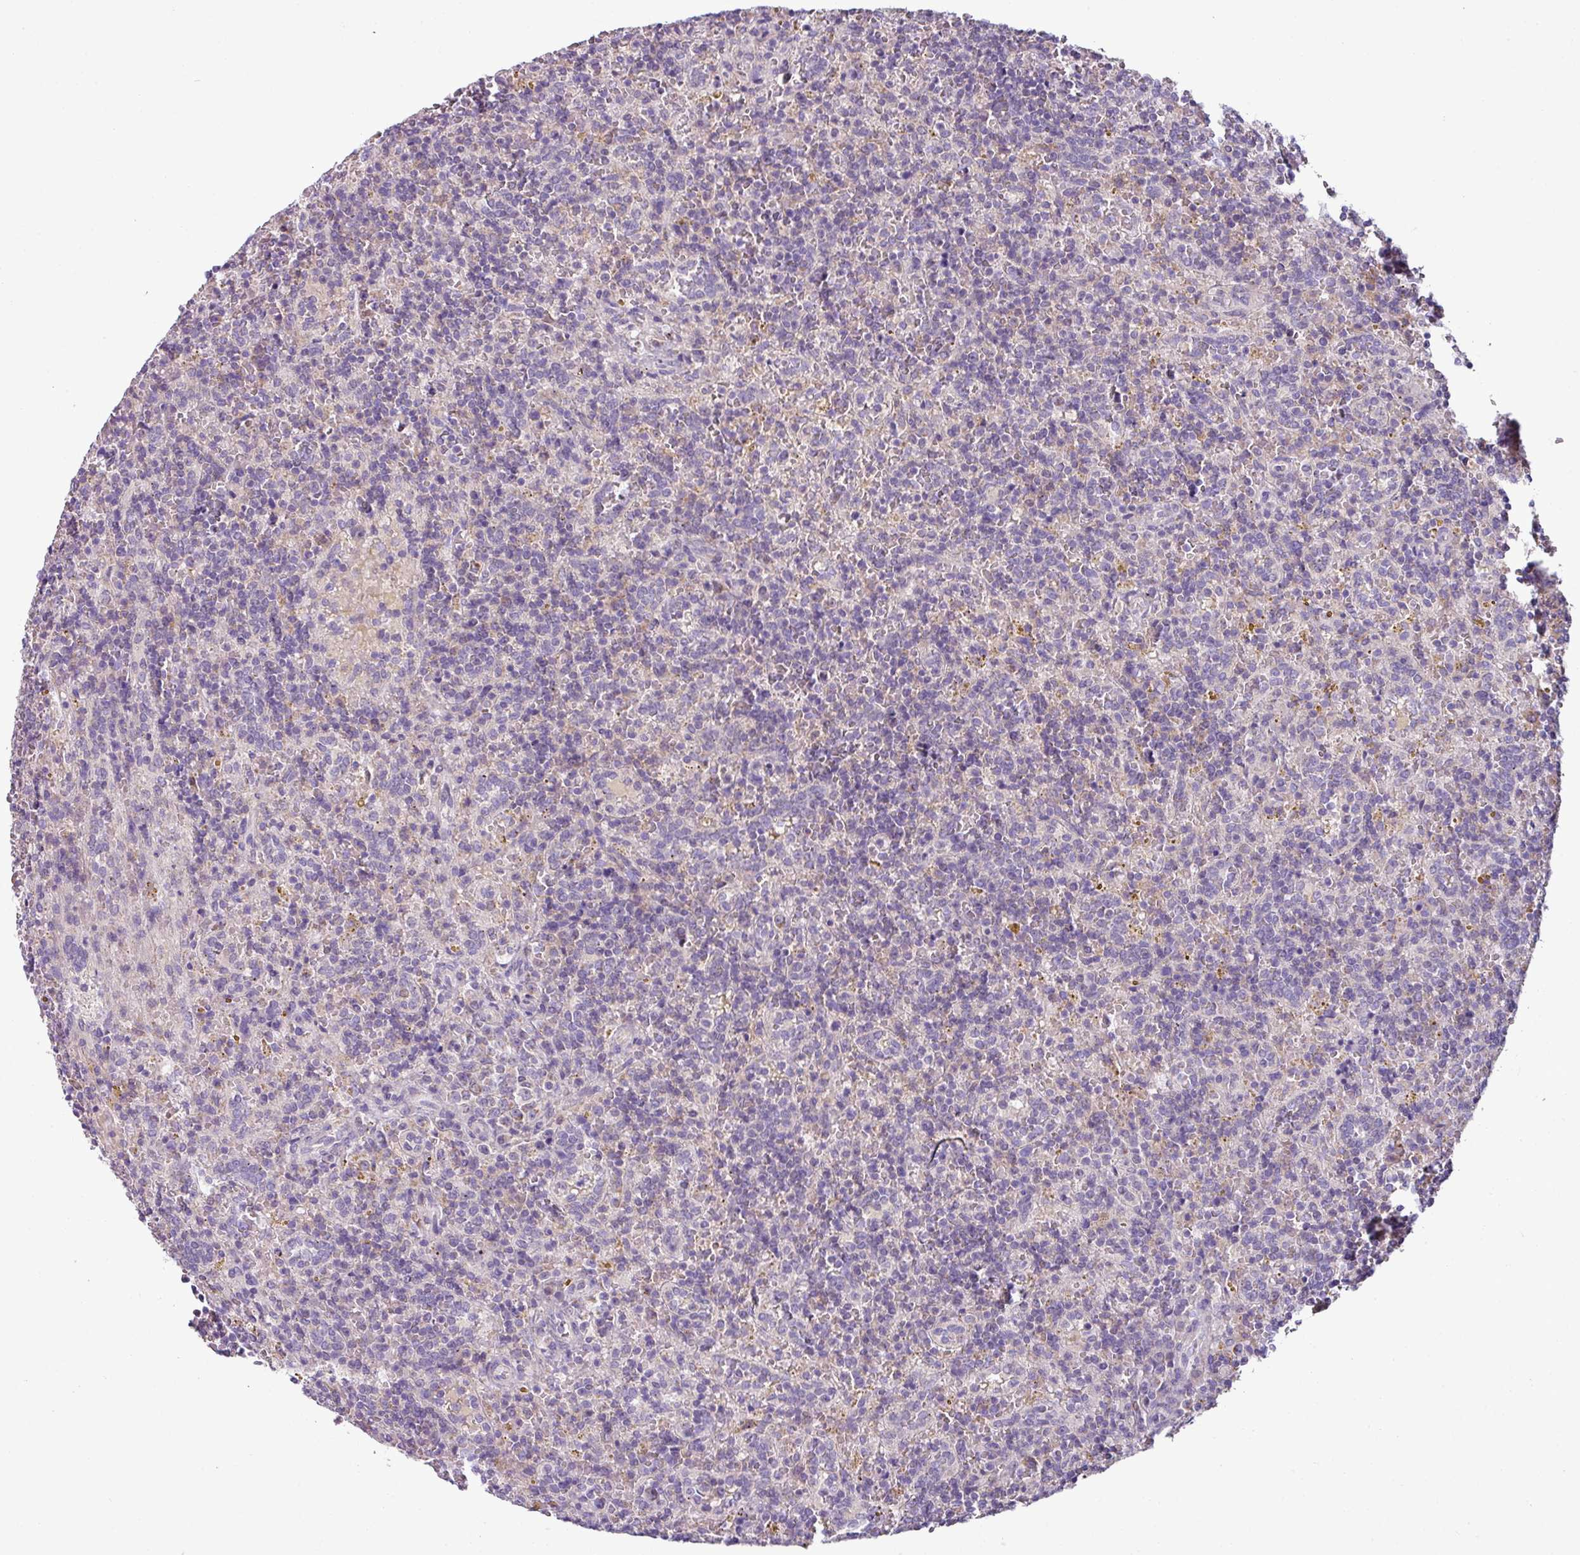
{"staining": {"intensity": "negative", "quantity": "none", "location": "none"}, "tissue": "lymphoma", "cell_type": "Tumor cells", "image_type": "cancer", "snomed": [{"axis": "morphology", "description": "Malignant lymphoma, non-Hodgkin's type, Low grade"}, {"axis": "topography", "description": "Spleen"}], "caption": "Malignant lymphoma, non-Hodgkin's type (low-grade) was stained to show a protein in brown. There is no significant expression in tumor cells. (DAB IHC, high magnification).", "gene": "LRRC9", "patient": {"sex": "male", "age": 67}}